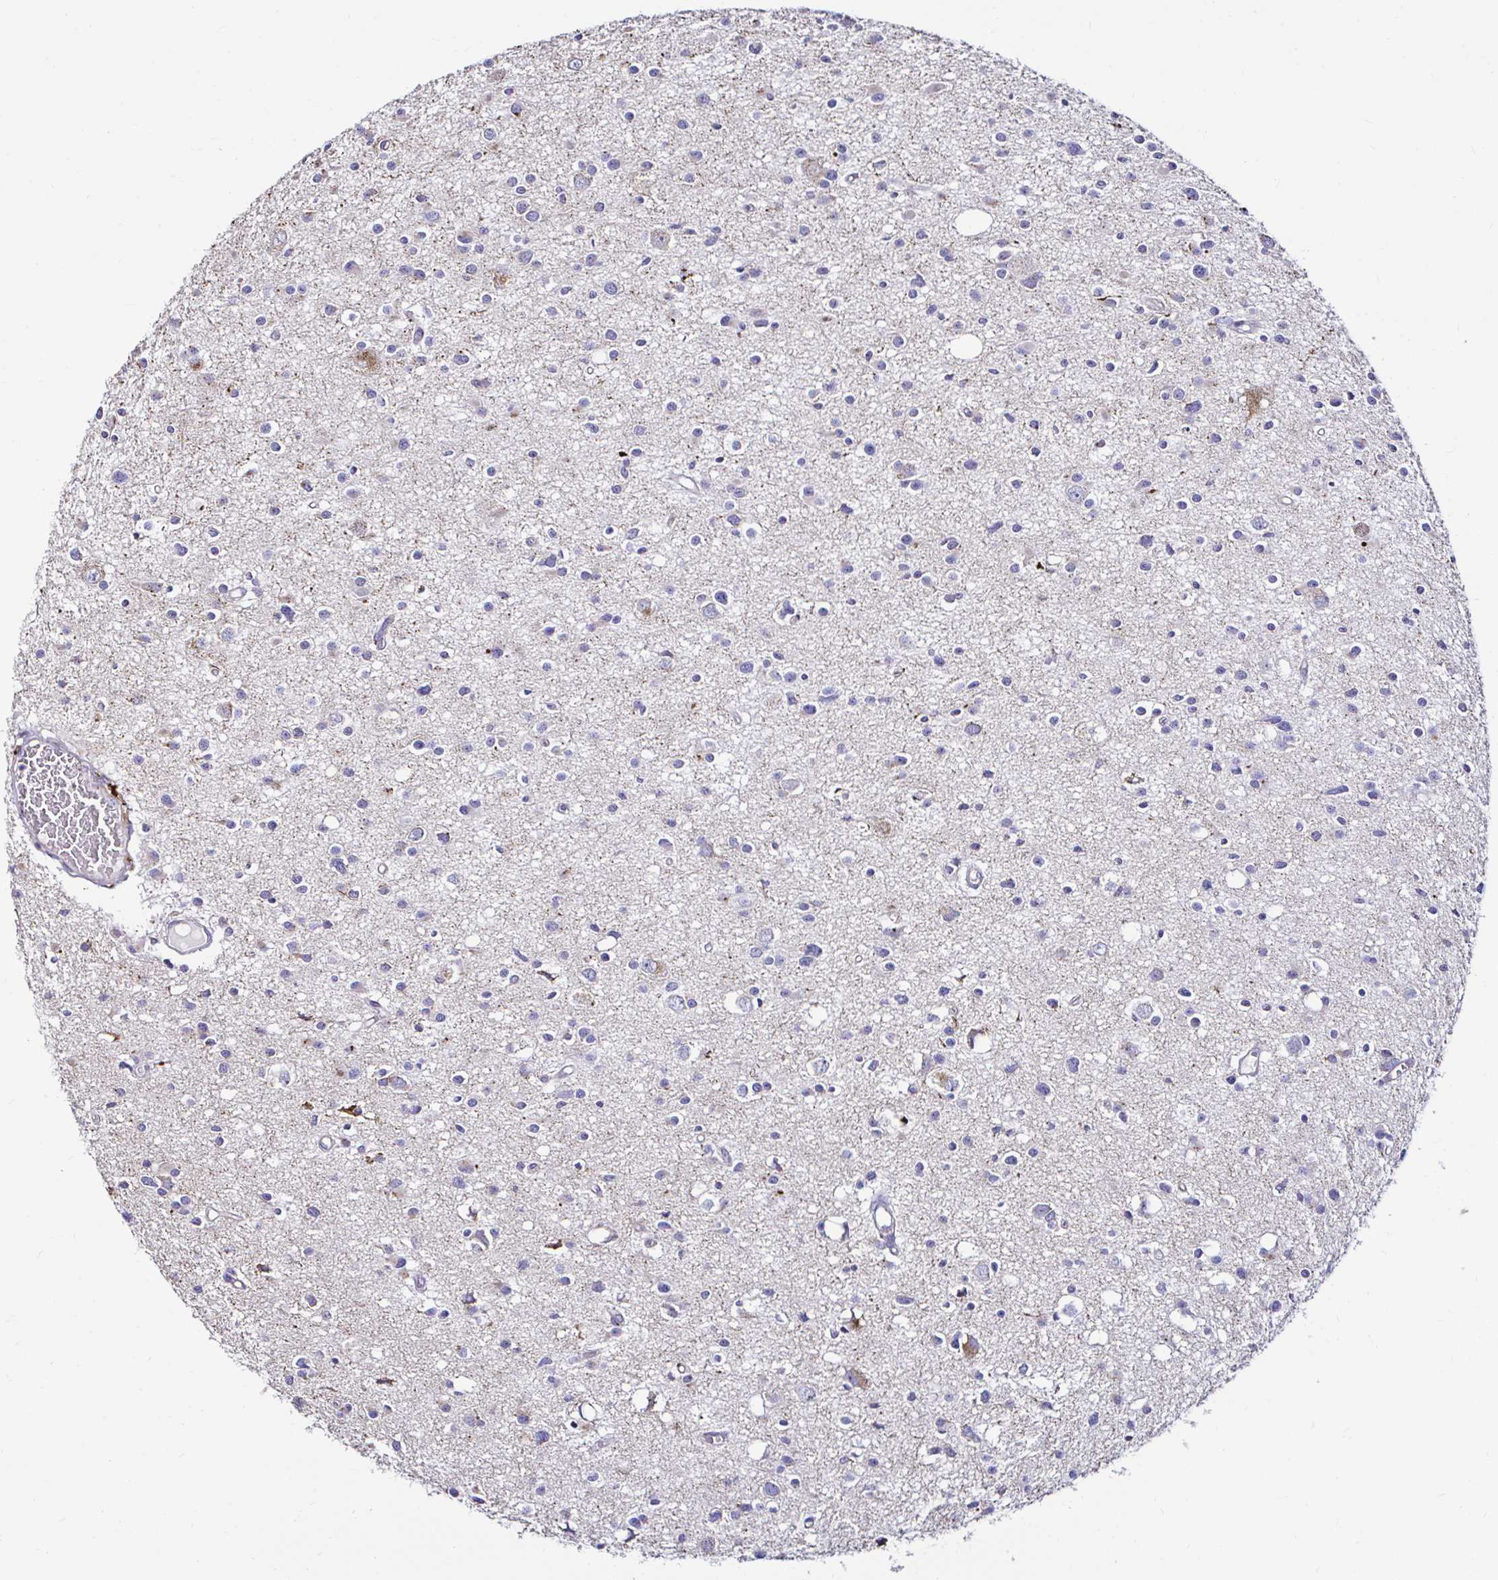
{"staining": {"intensity": "negative", "quantity": "none", "location": "none"}, "tissue": "glioma", "cell_type": "Tumor cells", "image_type": "cancer", "snomed": [{"axis": "morphology", "description": "Glioma, malignant, High grade"}, {"axis": "topography", "description": "Brain"}], "caption": "DAB immunohistochemical staining of high-grade glioma (malignant) exhibits no significant expression in tumor cells.", "gene": "GALNS", "patient": {"sex": "male", "age": 54}}